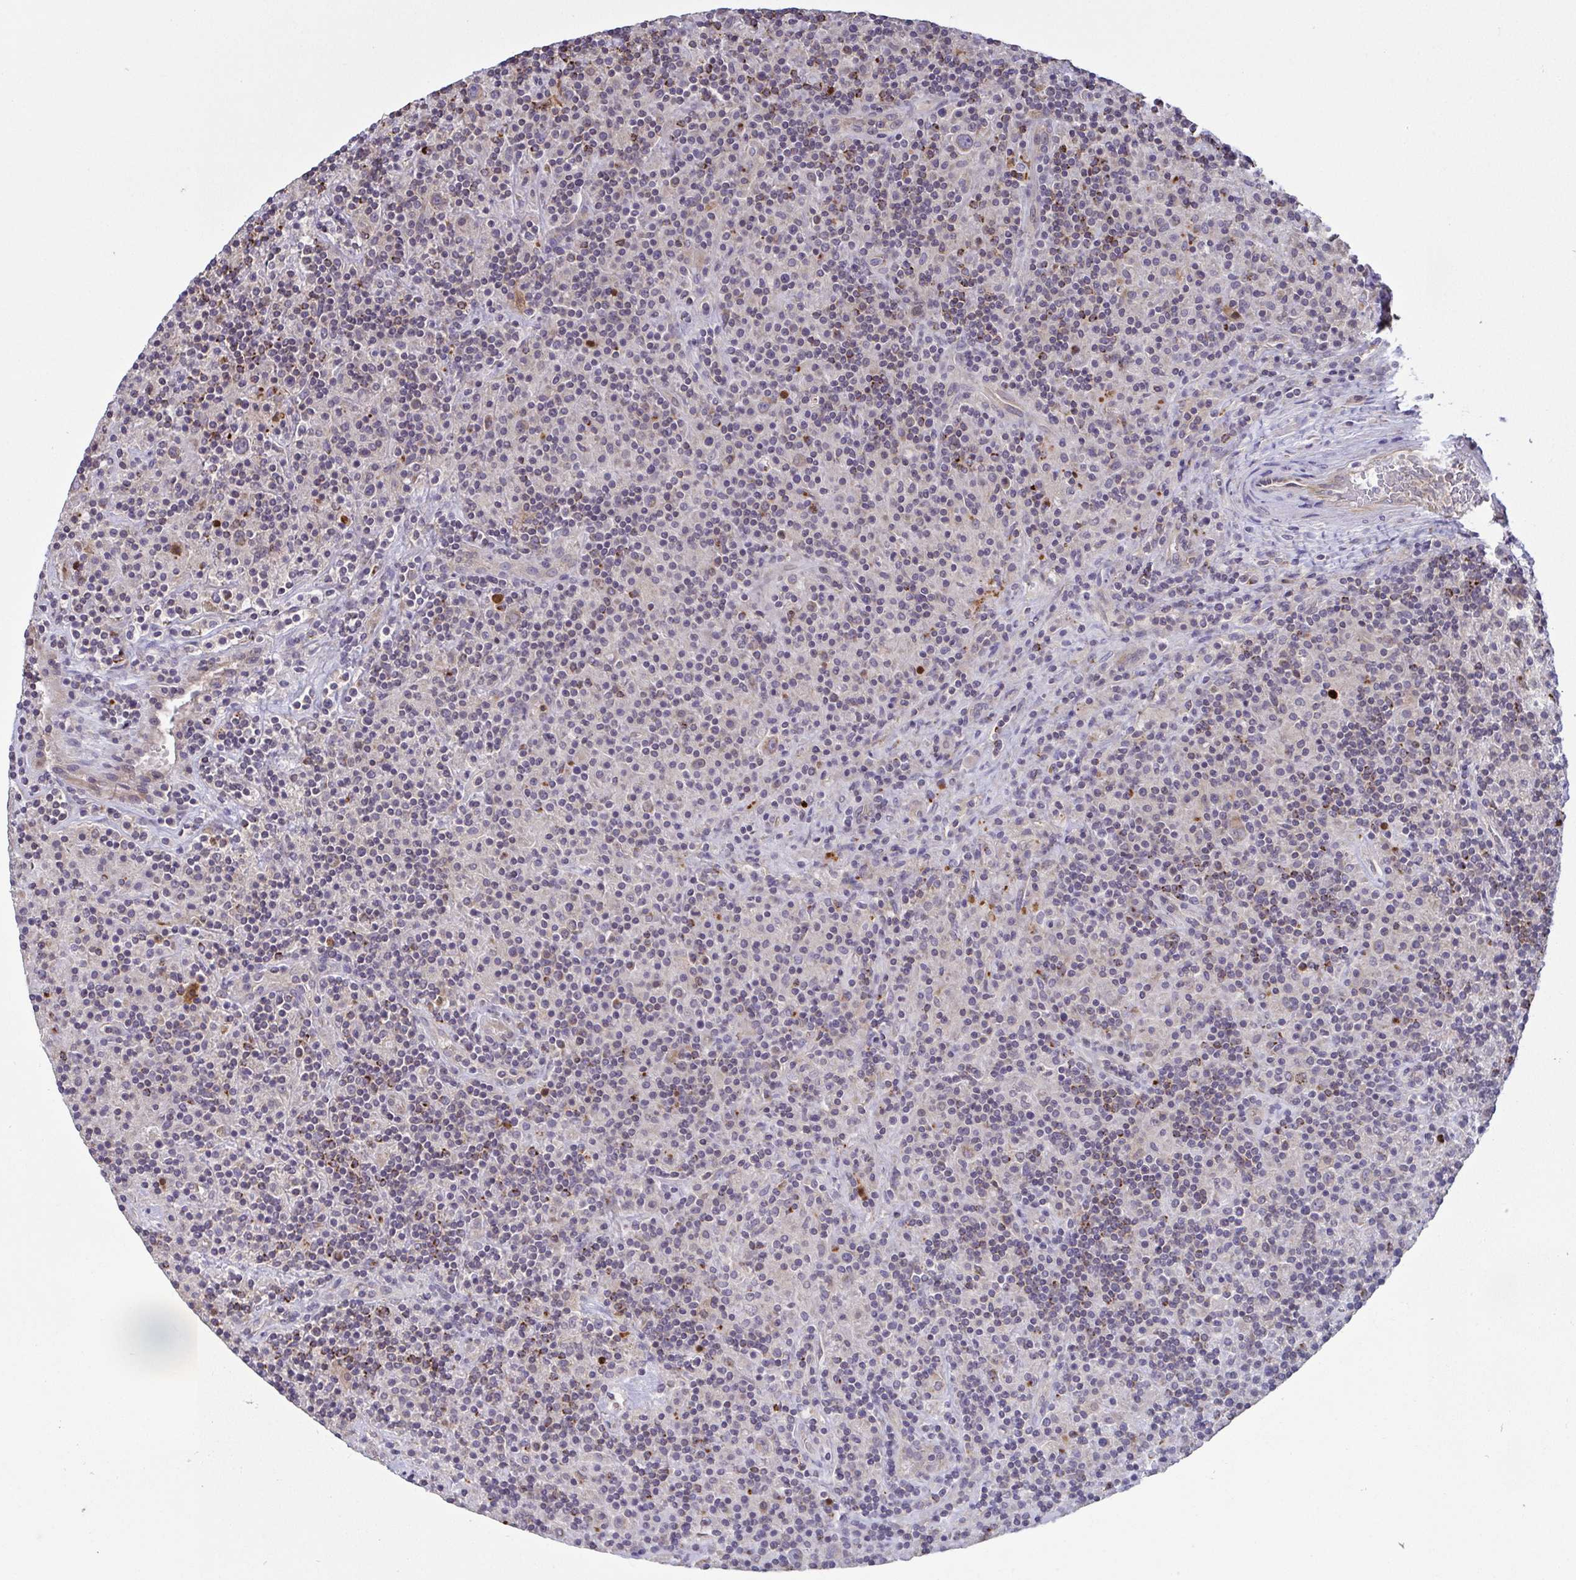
{"staining": {"intensity": "weak", "quantity": "<25%", "location": "cytoplasmic/membranous"}, "tissue": "lymphoma", "cell_type": "Tumor cells", "image_type": "cancer", "snomed": [{"axis": "morphology", "description": "Hodgkin's disease, NOS"}, {"axis": "topography", "description": "Lymph node"}], "caption": "Lymphoma stained for a protein using immunohistochemistry reveals no staining tumor cells.", "gene": "OSBPL7", "patient": {"sex": "male", "age": 70}}